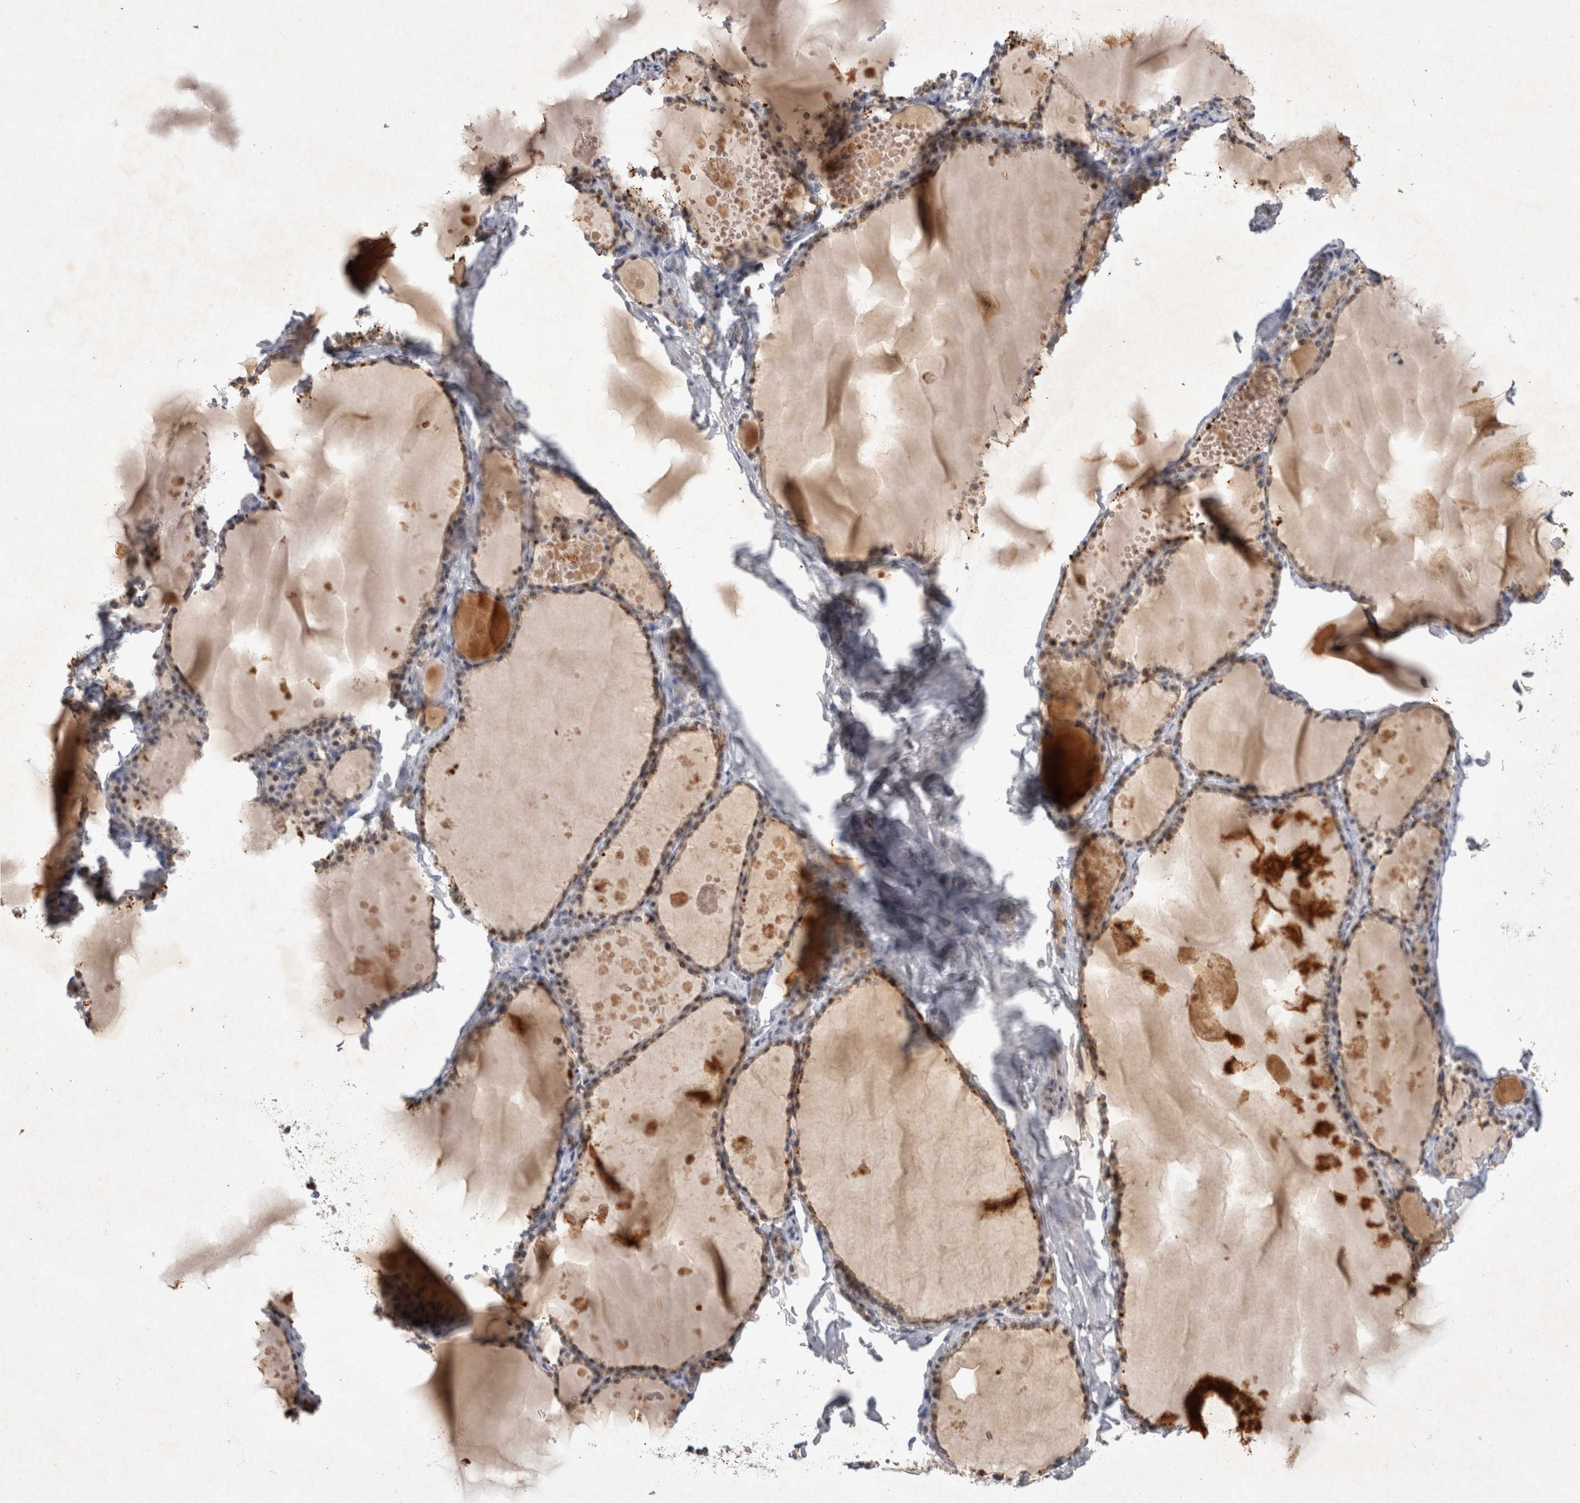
{"staining": {"intensity": "weak", "quantity": "25%-75%", "location": "cytoplasmic/membranous,nuclear"}, "tissue": "thyroid gland", "cell_type": "Glandular cells", "image_type": "normal", "snomed": [{"axis": "morphology", "description": "Normal tissue, NOS"}, {"axis": "topography", "description": "Thyroid gland"}], "caption": "Benign thyroid gland displays weak cytoplasmic/membranous,nuclear staining in about 25%-75% of glandular cells, visualized by immunohistochemistry.", "gene": "XRCC5", "patient": {"sex": "male", "age": 56}}